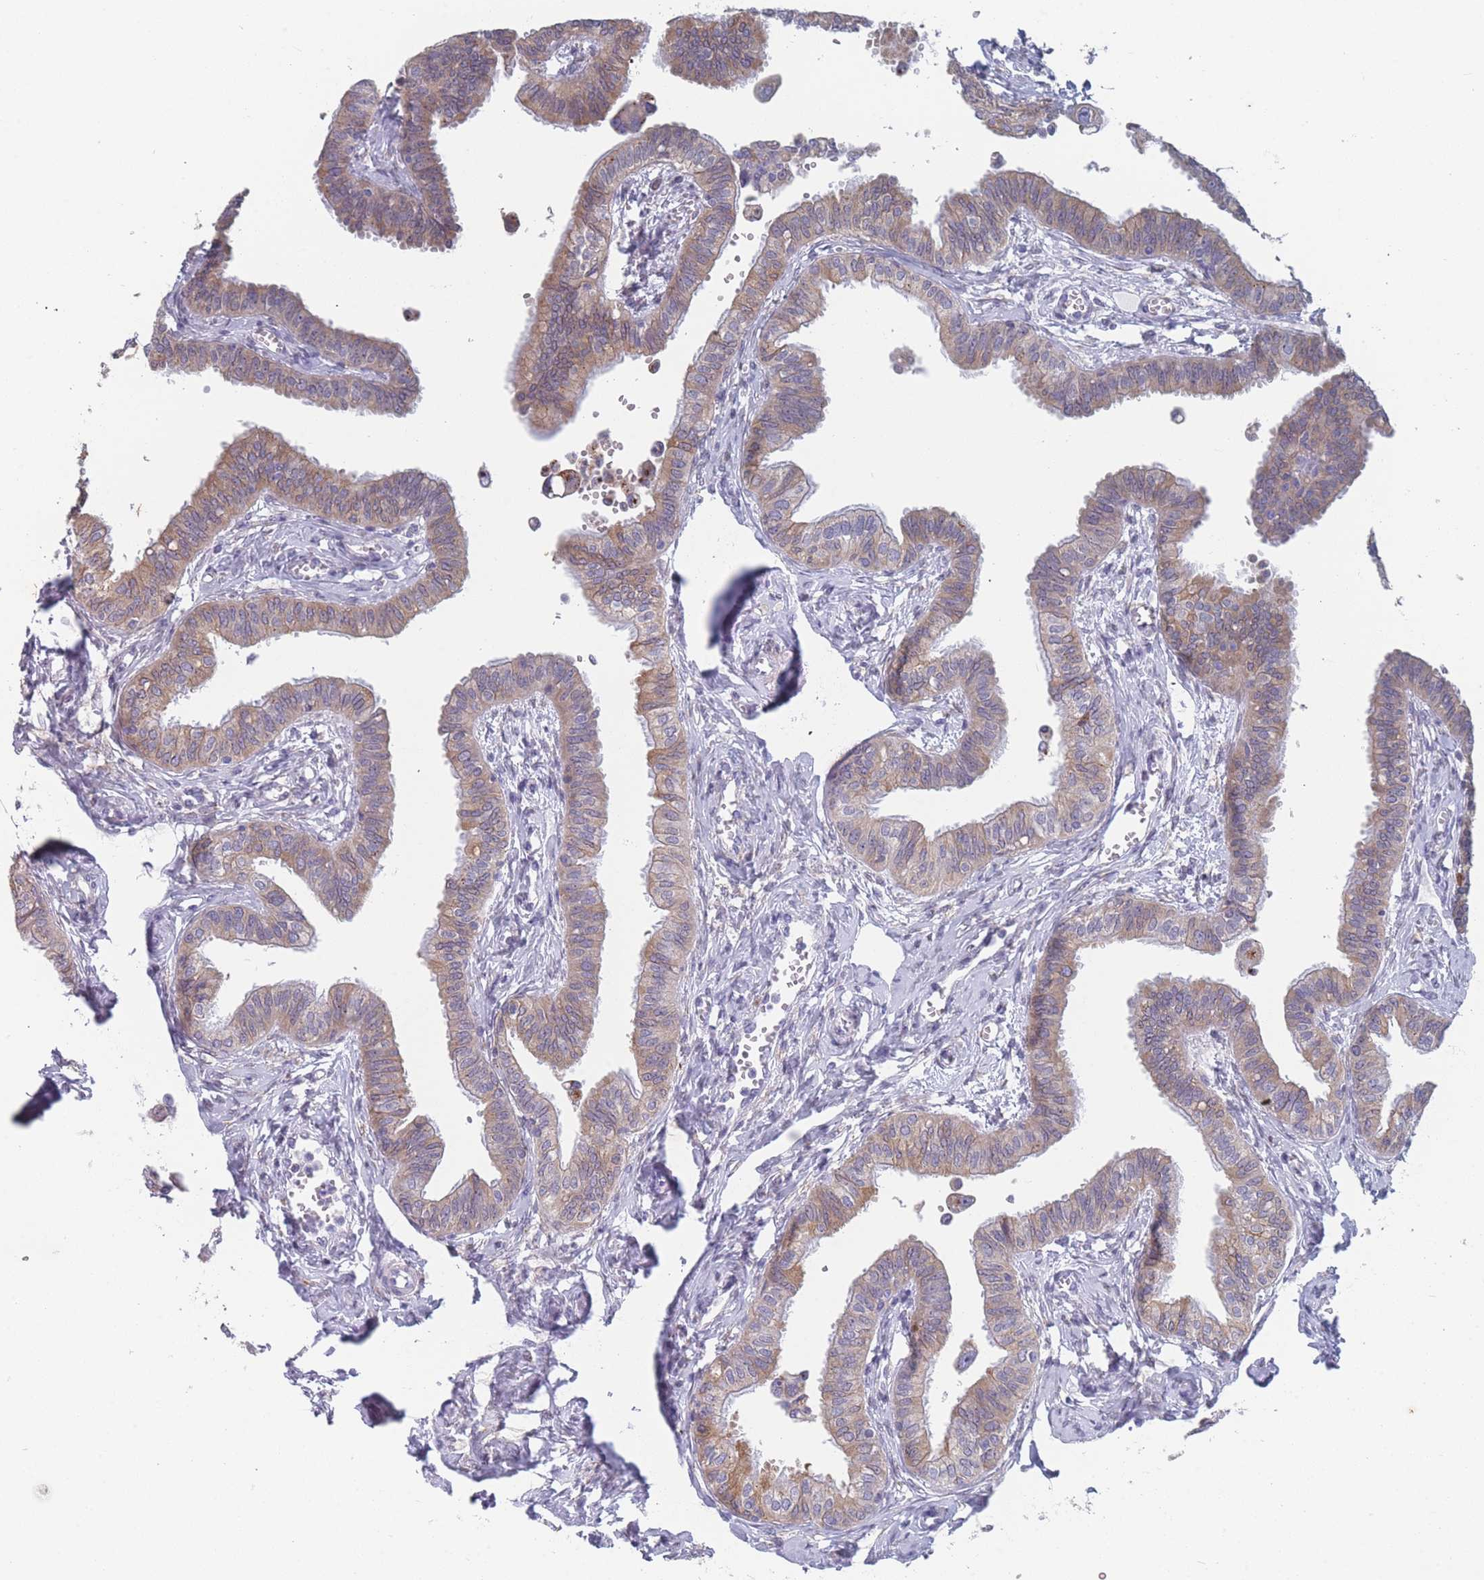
{"staining": {"intensity": "moderate", "quantity": "25%-75%", "location": "cytoplasmic/membranous"}, "tissue": "fallopian tube", "cell_type": "Glandular cells", "image_type": "normal", "snomed": [{"axis": "morphology", "description": "Normal tissue, NOS"}, {"axis": "morphology", "description": "Carcinoma, NOS"}, {"axis": "topography", "description": "Fallopian tube"}, {"axis": "topography", "description": "Ovary"}], "caption": "This is a photomicrograph of immunohistochemistry (IHC) staining of benign fallopian tube, which shows moderate positivity in the cytoplasmic/membranous of glandular cells.", "gene": "TMED10", "patient": {"sex": "female", "age": 59}}